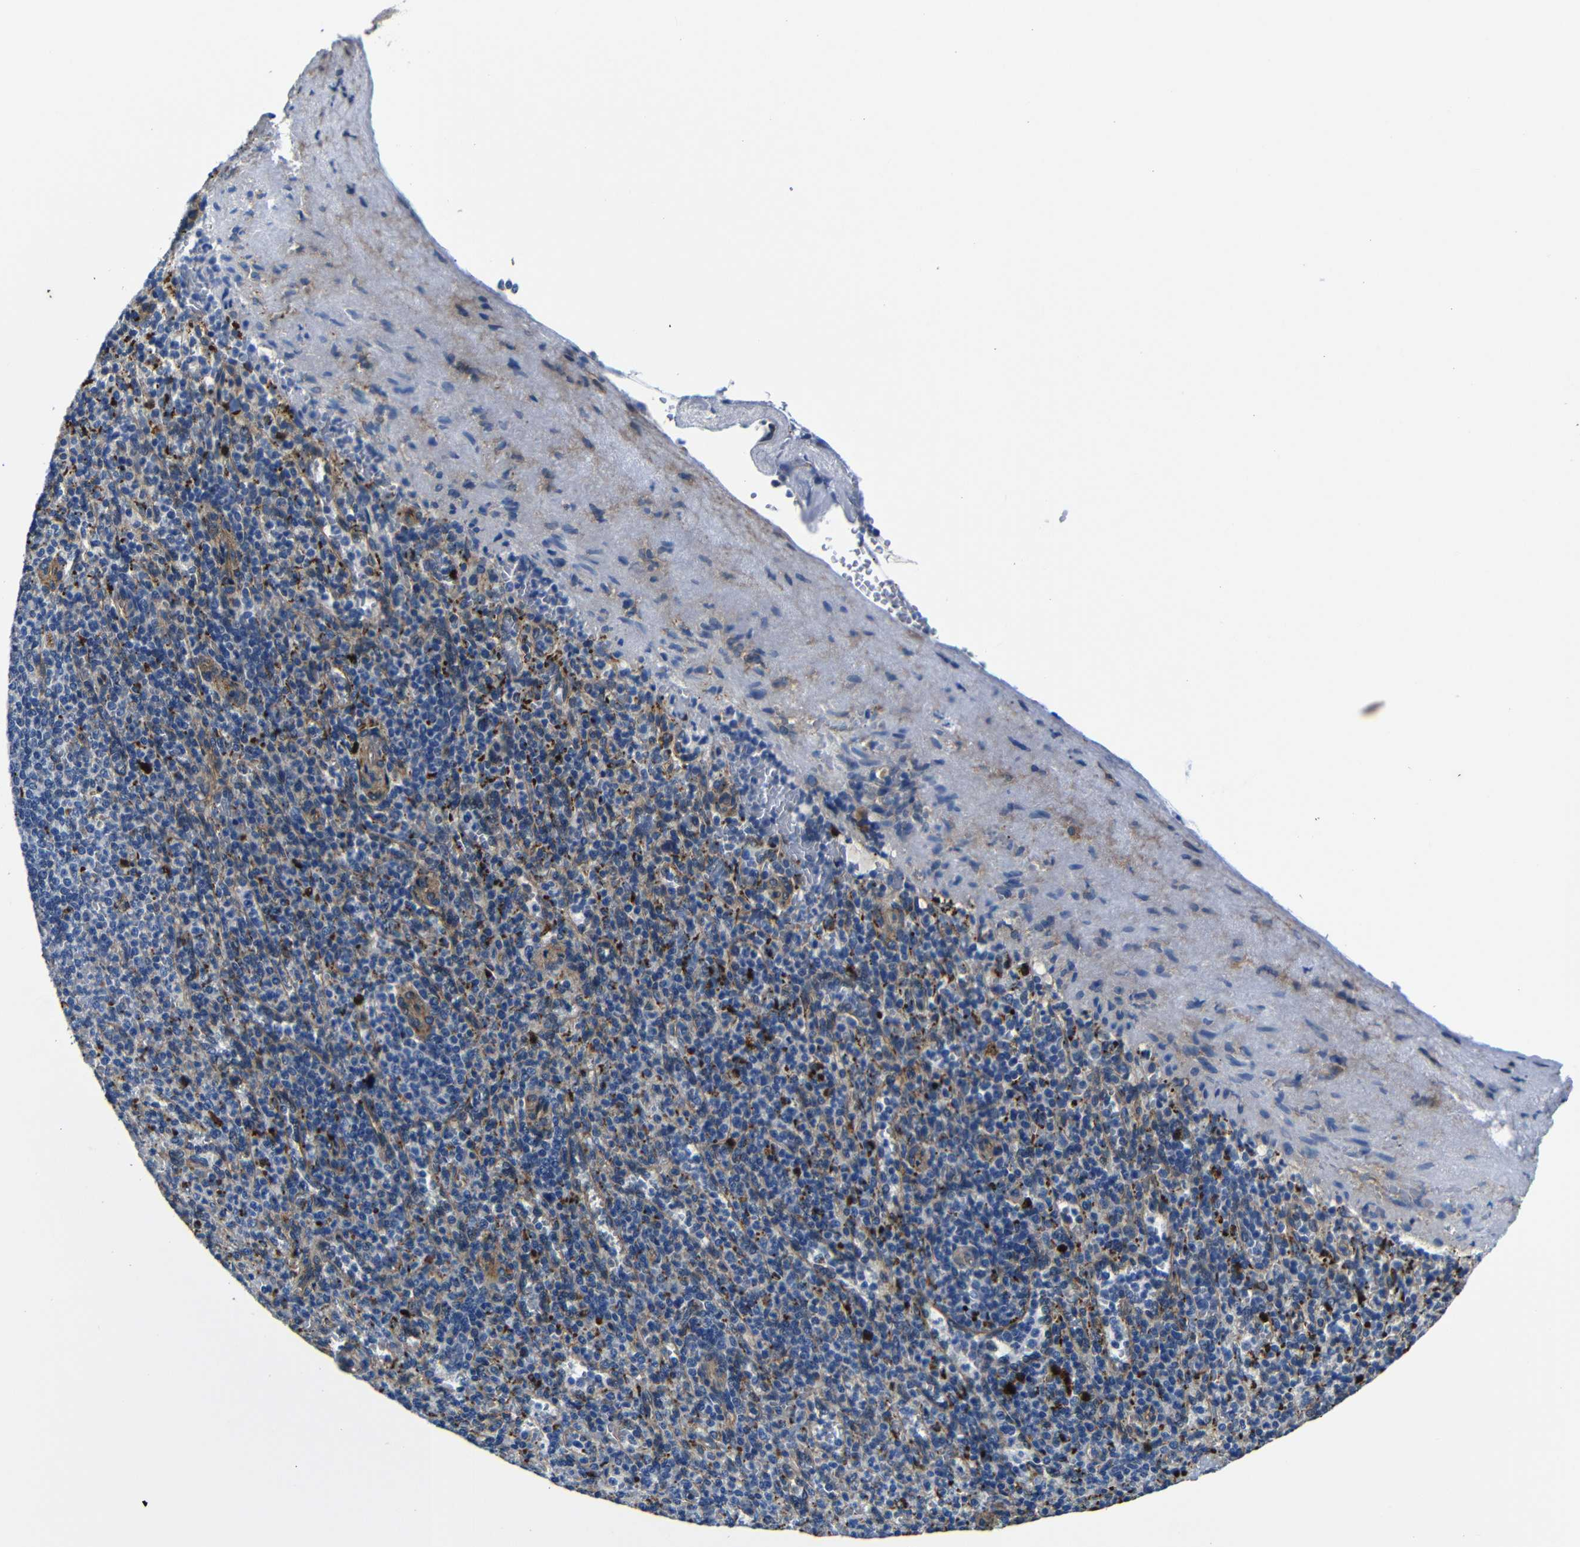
{"staining": {"intensity": "moderate", "quantity": "25%-75%", "location": "cytoplasmic/membranous"}, "tissue": "spleen", "cell_type": "Cells in red pulp", "image_type": "normal", "snomed": [{"axis": "morphology", "description": "Normal tissue, NOS"}, {"axis": "topography", "description": "Spleen"}], "caption": "This is a histology image of immunohistochemistry staining of normal spleen, which shows moderate positivity in the cytoplasmic/membranous of cells in red pulp.", "gene": "GIMAP2", "patient": {"sex": "female", "age": 74}}